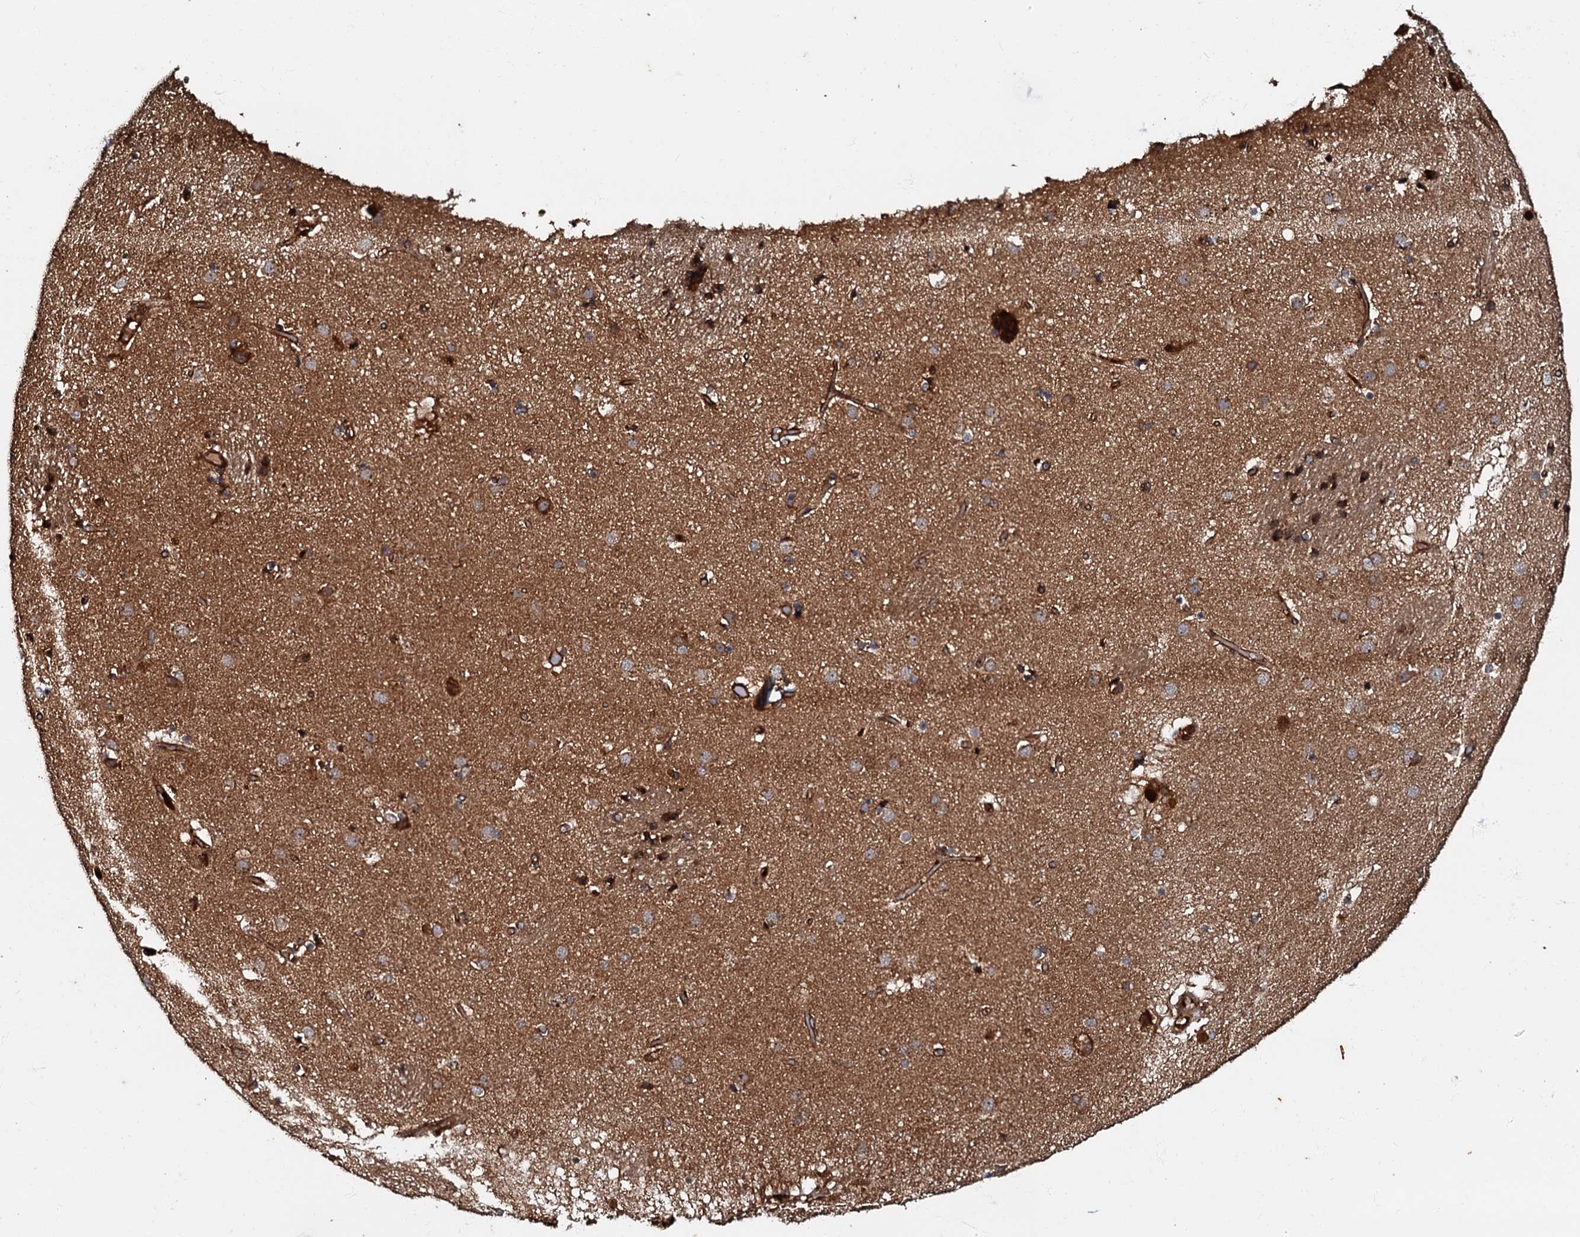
{"staining": {"intensity": "strong", "quantity": "25%-75%", "location": "cytoplasmic/membranous"}, "tissue": "caudate", "cell_type": "Glial cells", "image_type": "normal", "snomed": [{"axis": "morphology", "description": "Normal tissue, NOS"}, {"axis": "topography", "description": "Lateral ventricle wall"}], "caption": "A high-resolution micrograph shows IHC staining of benign caudate, which shows strong cytoplasmic/membranous positivity in about 25%-75% of glial cells.", "gene": "BLOC1S6", "patient": {"sex": "male", "age": 70}}